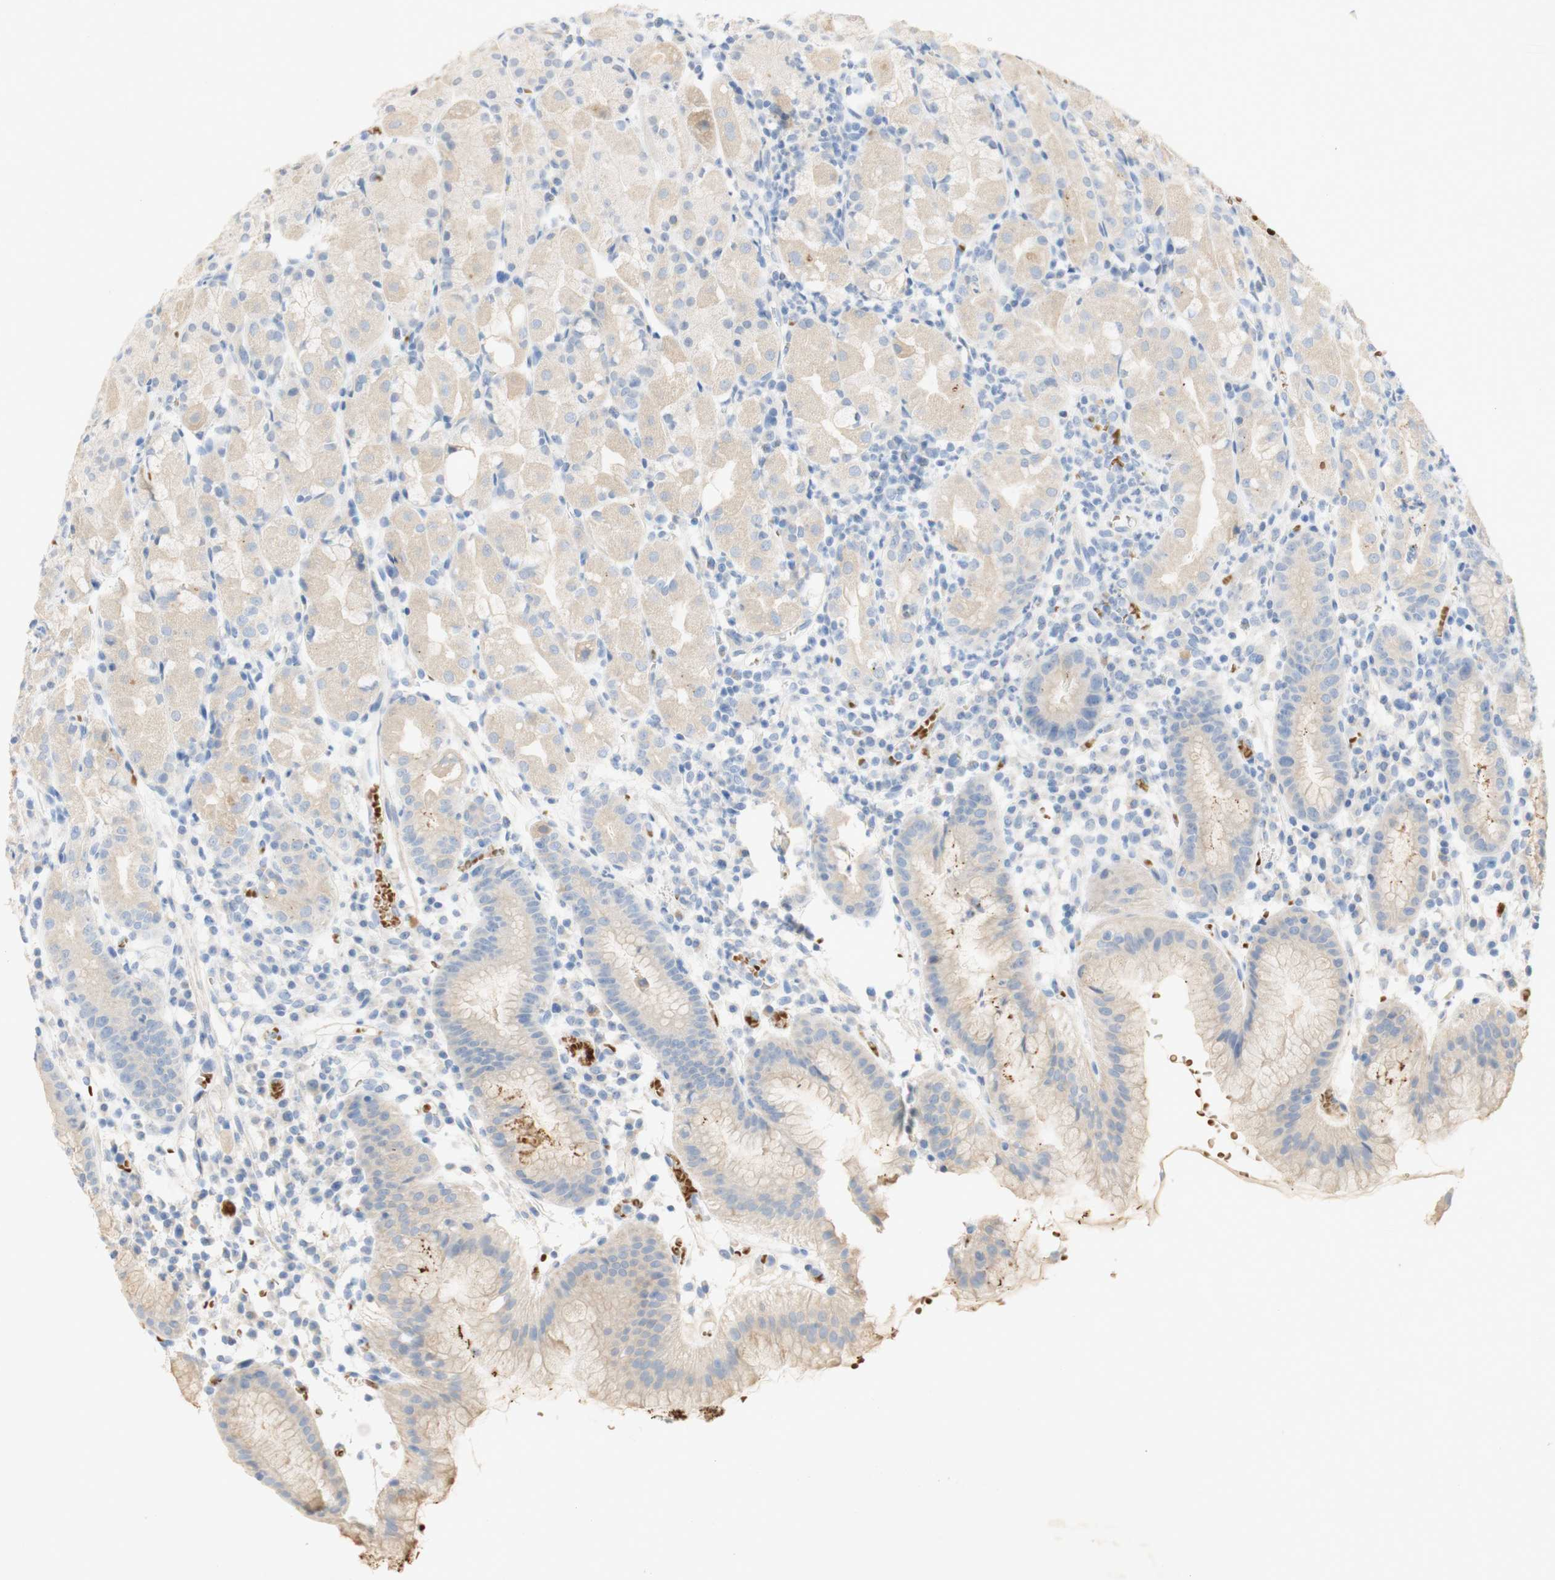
{"staining": {"intensity": "weak", "quantity": "<25%", "location": "cytoplasmic/membranous"}, "tissue": "stomach", "cell_type": "Glandular cells", "image_type": "normal", "snomed": [{"axis": "morphology", "description": "Normal tissue, NOS"}, {"axis": "topography", "description": "Stomach"}, {"axis": "topography", "description": "Stomach, lower"}], "caption": "Immunohistochemistry (IHC) micrograph of normal stomach: human stomach stained with DAB displays no significant protein expression in glandular cells. (DAB immunohistochemistry (IHC) with hematoxylin counter stain).", "gene": "EPO", "patient": {"sex": "female", "age": 75}}